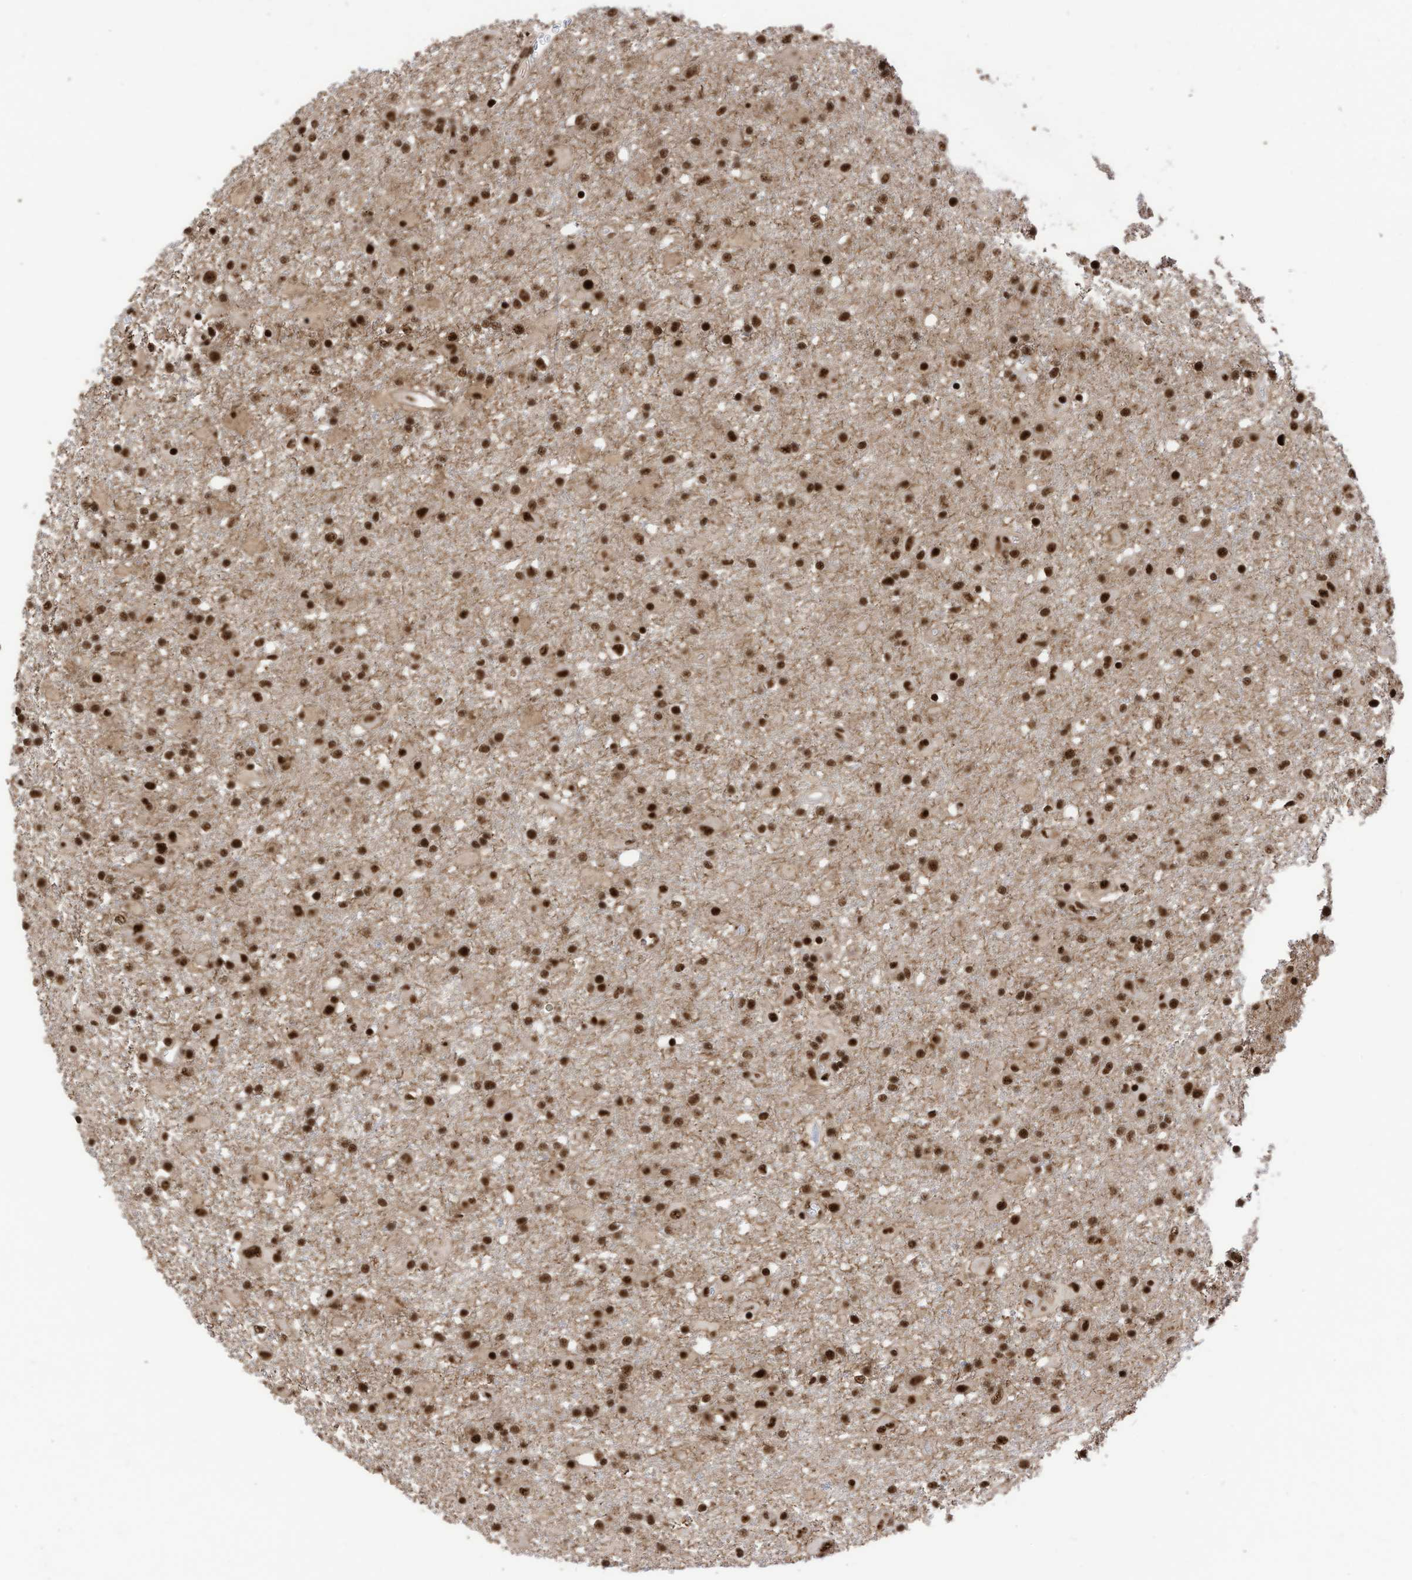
{"staining": {"intensity": "strong", "quantity": ">75%", "location": "nuclear"}, "tissue": "glioma", "cell_type": "Tumor cells", "image_type": "cancer", "snomed": [{"axis": "morphology", "description": "Glioma, malignant, Low grade"}, {"axis": "topography", "description": "Brain"}], "caption": "Malignant low-grade glioma tissue reveals strong nuclear positivity in approximately >75% of tumor cells, visualized by immunohistochemistry.", "gene": "SF3A3", "patient": {"sex": "male", "age": 65}}